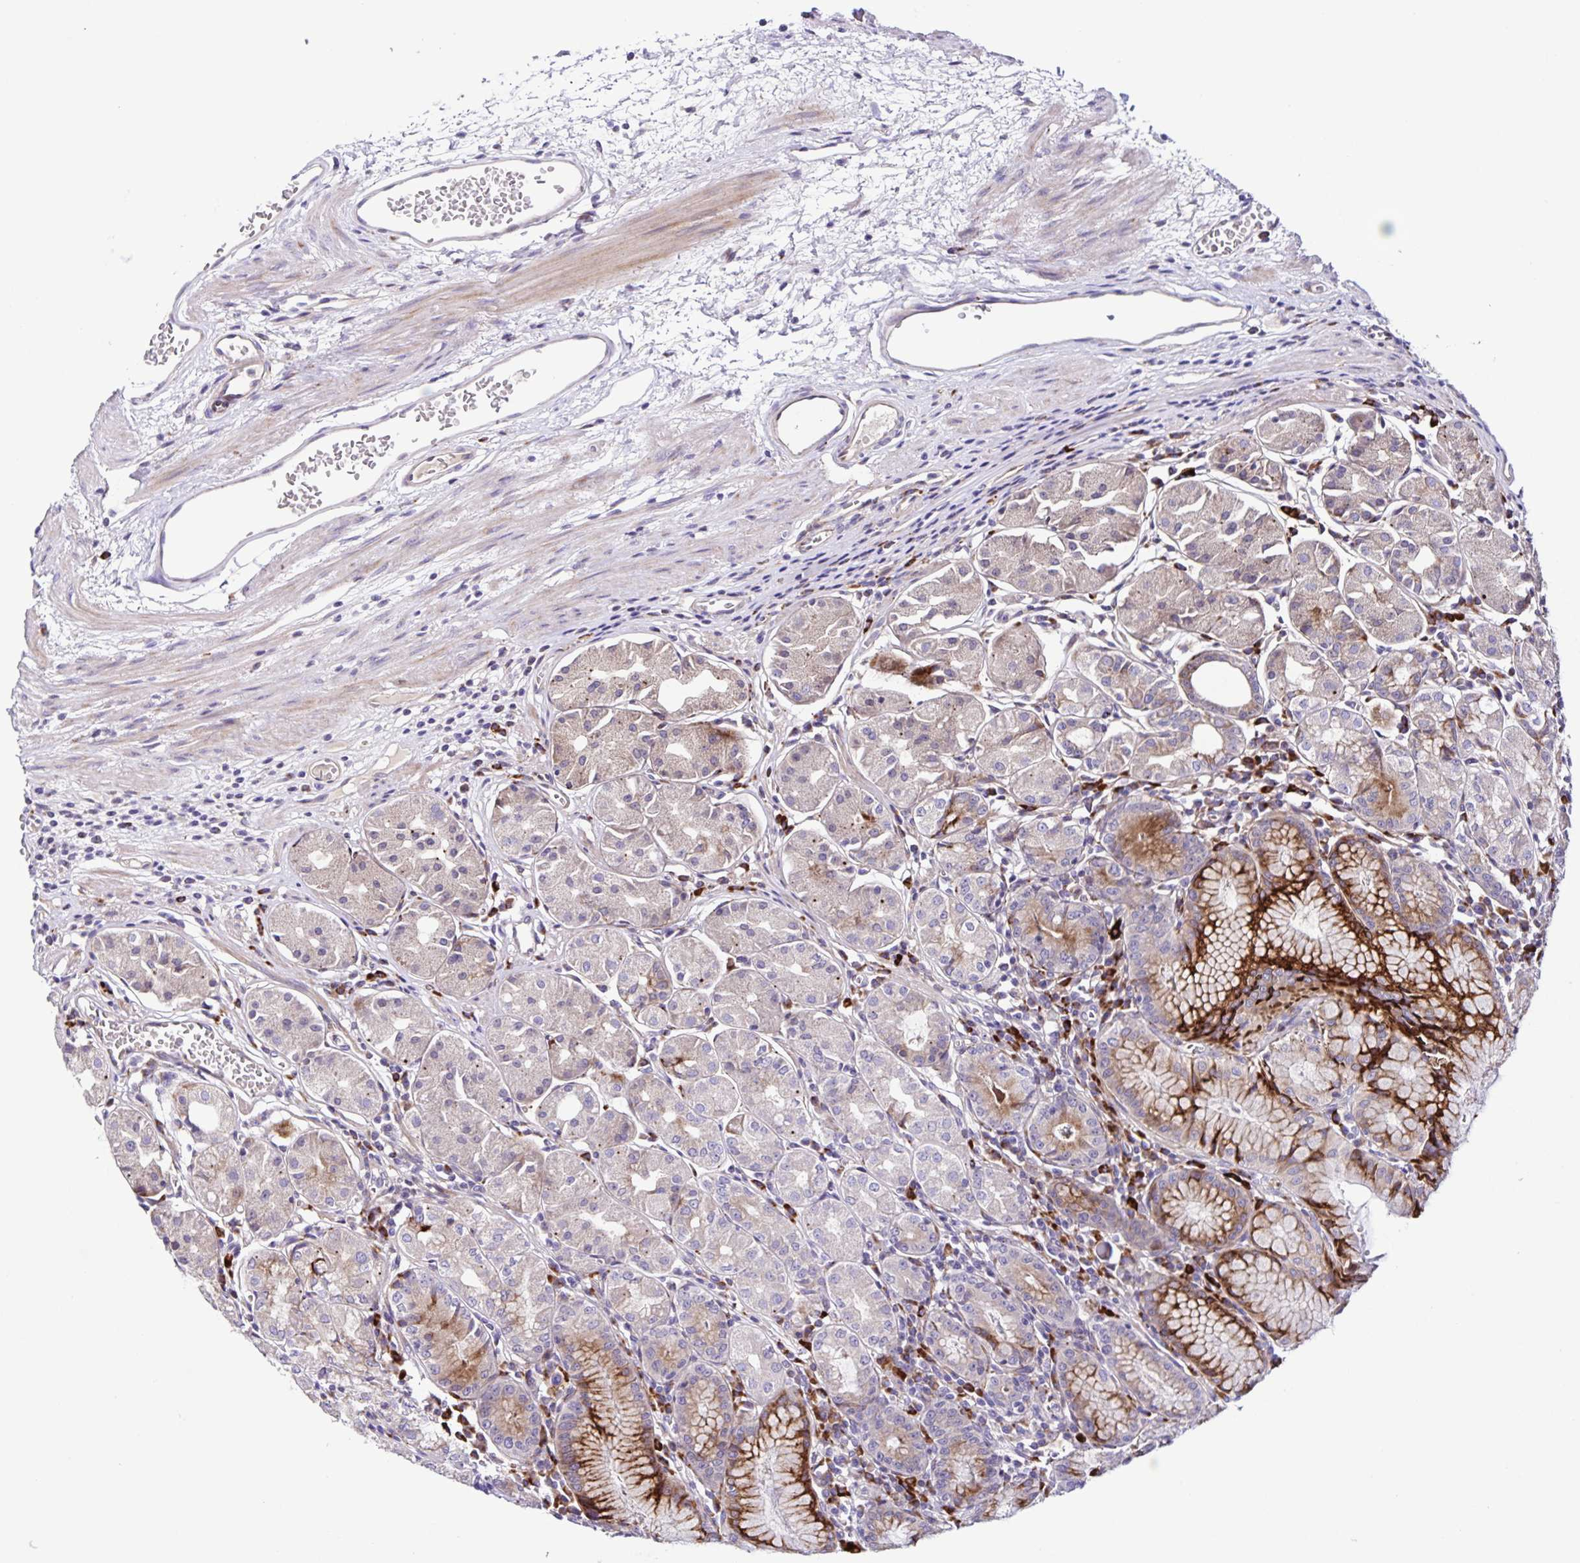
{"staining": {"intensity": "strong", "quantity": "<25%", "location": "cytoplasmic/membranous"}, "tissue": "stomach", "cell_type": "Glandular cells", "image_type": "normal", "snomed": [{"axis": "morphology", "description": "Normal tissue, NOS"}, {"axis": "topography", "description": "Stomach"}], "caption": "Immunohistochemistry (IHC) (DAB (3,3'-diaminobenzidine)) staining of unremarkable human stomach reveals strong cytoplasmic/membranous protein expression in approximately <25% of glandular cells.", "gene": "OSBPL5", "patient": {"sex": "male", "age": 55}}